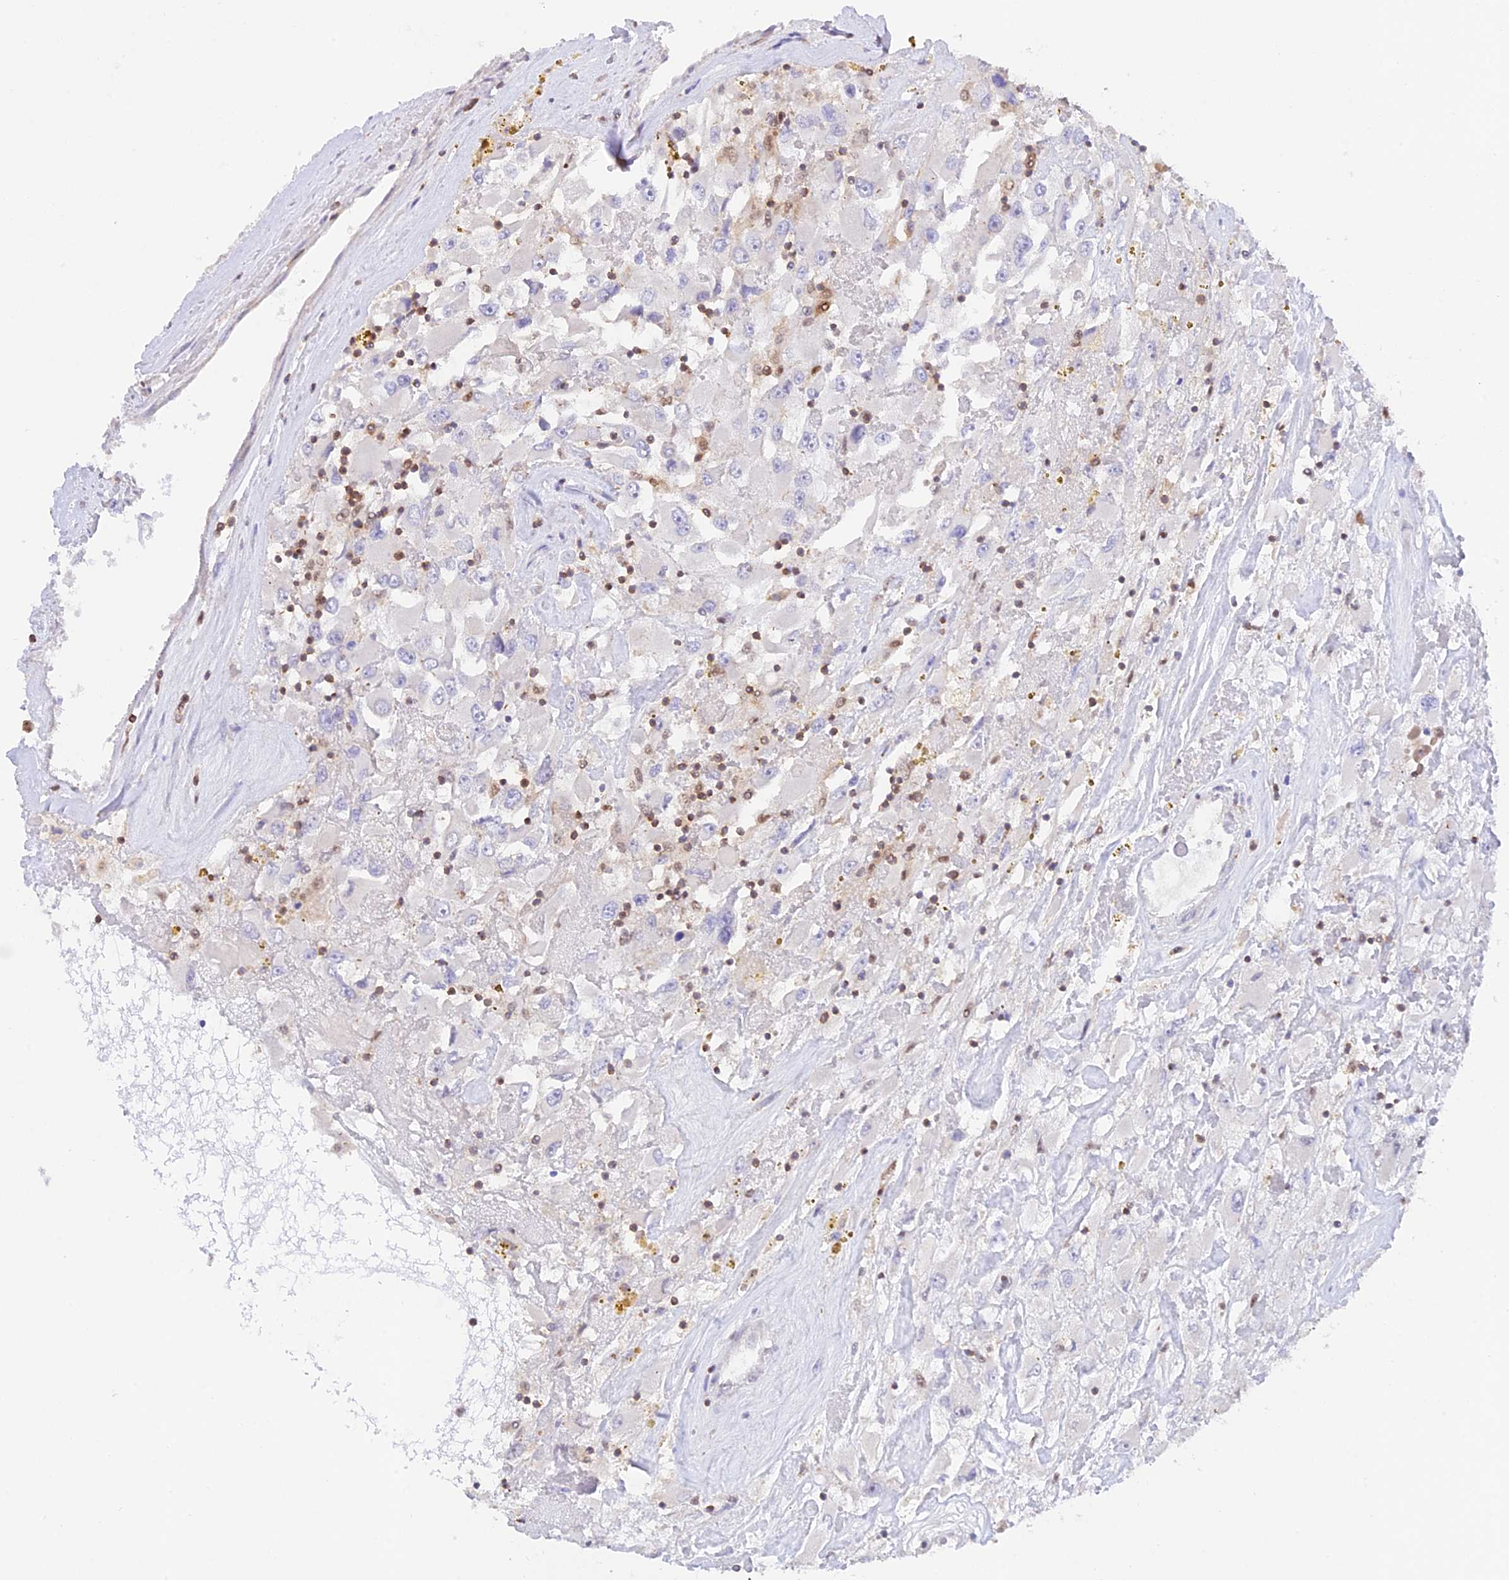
{"staining": {"intensity": "negative", "quantity": "none", "location": "none"}, "tissue": "renal cancer", "cell_type": "Tumor cells", "image_type": "cancer", "snomed": [{"axis": "morphology", "description": "Adenocarcinoma, NOS"}, {"axis": "topography", "description": "Kidney"}], "caption": "High magnification brightfield microscopy of renal adenocarcinoma stained with DAB (brown) and counterstained with hematoxylin (blue): tumor cells show no significant staining.", "gene": "DENND1C", "patient": {"sex": "female", "age": 52}}